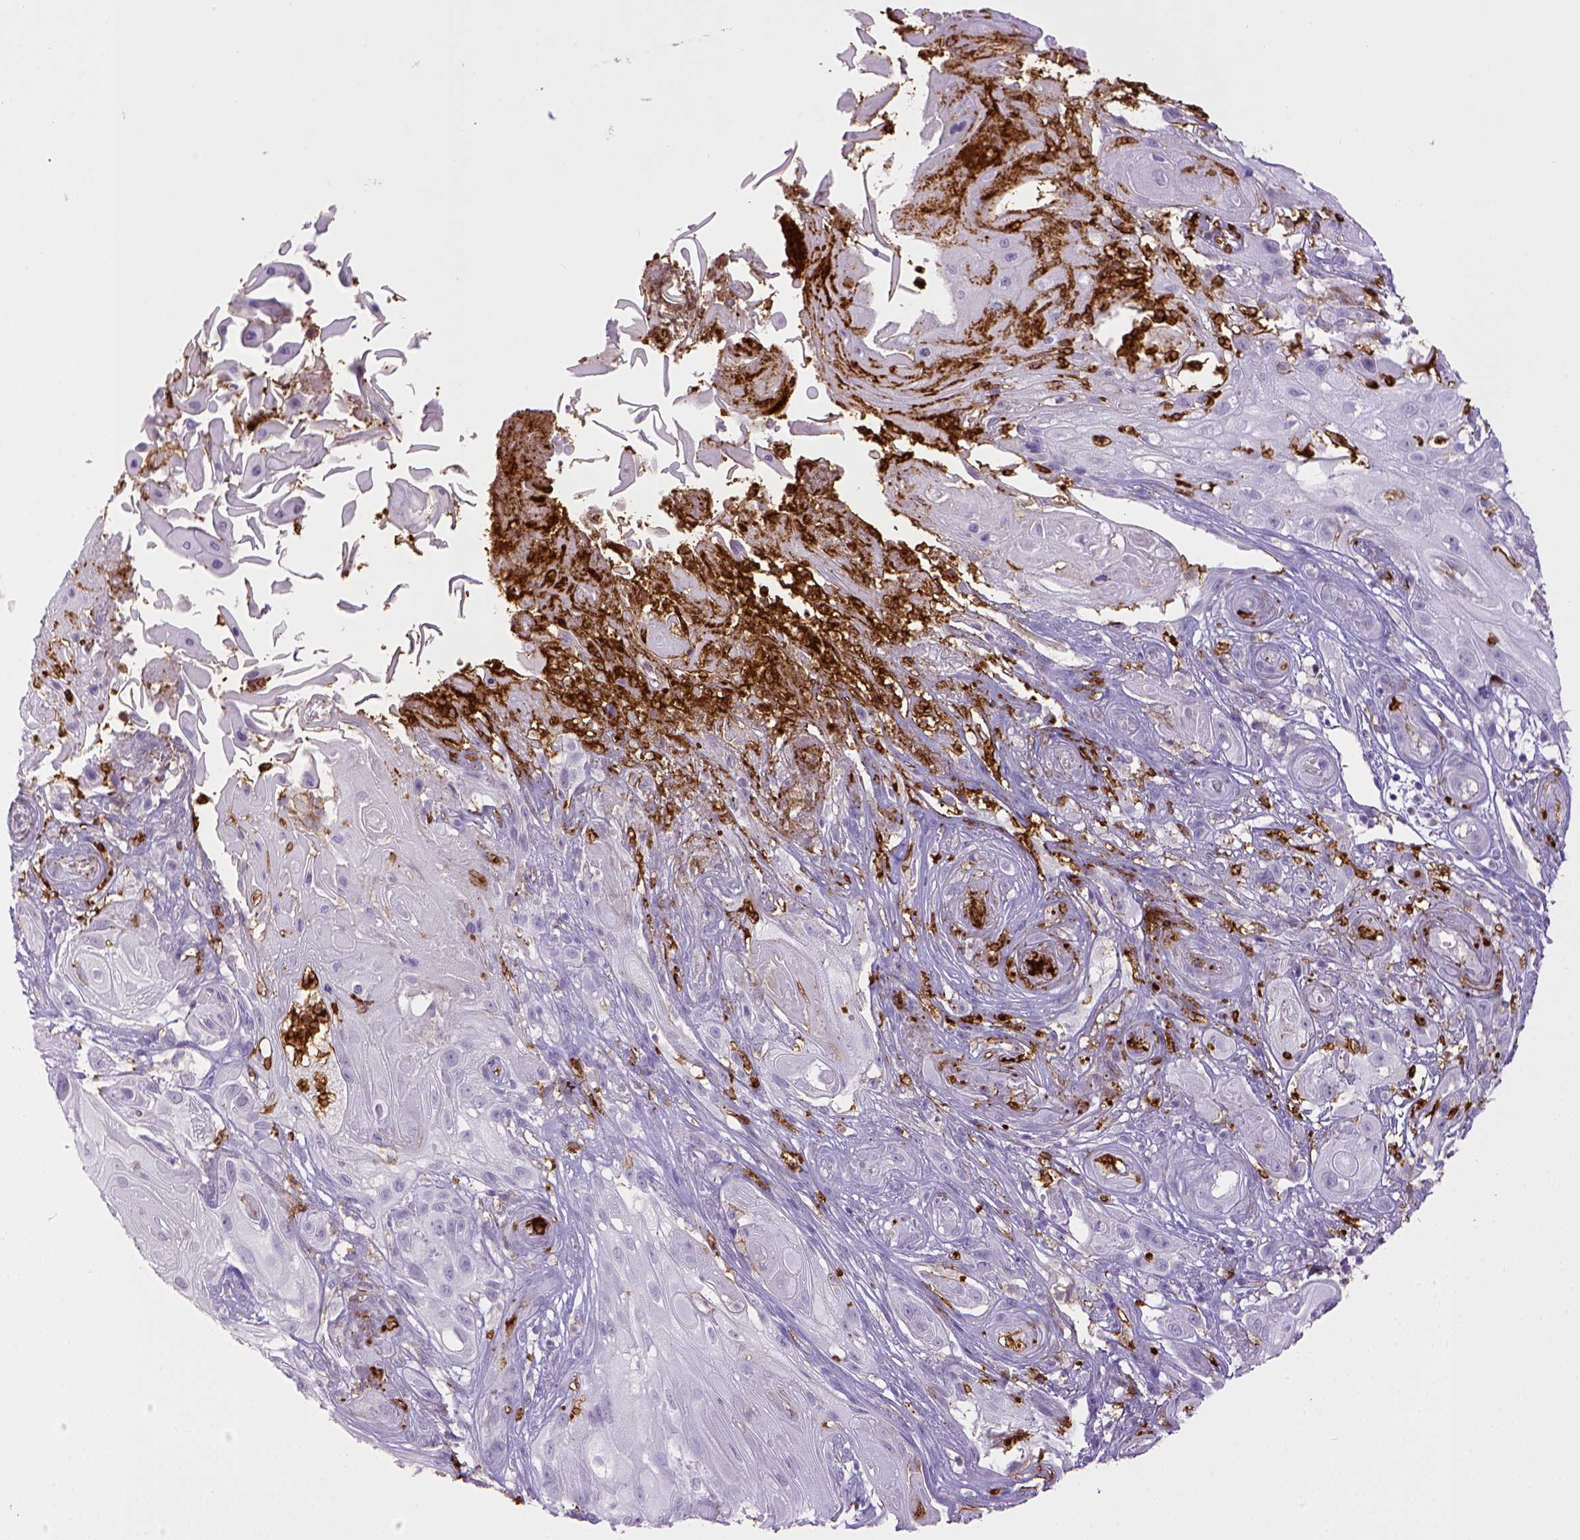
{"staining": {"intensity": "negative", "quantity": "none", "location": "none"}, "tissue": "skin cancer", "cell_type": "Tumor cells", "image_type": "cancer", "snomed": [{"axis": "morphology", "description": "Squamous cell carcinoma, NOS"}, {"axis": "topography", "description": "Skin"}], "caption": "A high-resolution image shows immunohistochemistry staining of skin cancer, which exhibits no significant positivity in tumor cells. (IHC, brightfield microscopy, high magnification).", "gene": "ITGAM", "patient": {"sex": "male", "age": 62}}